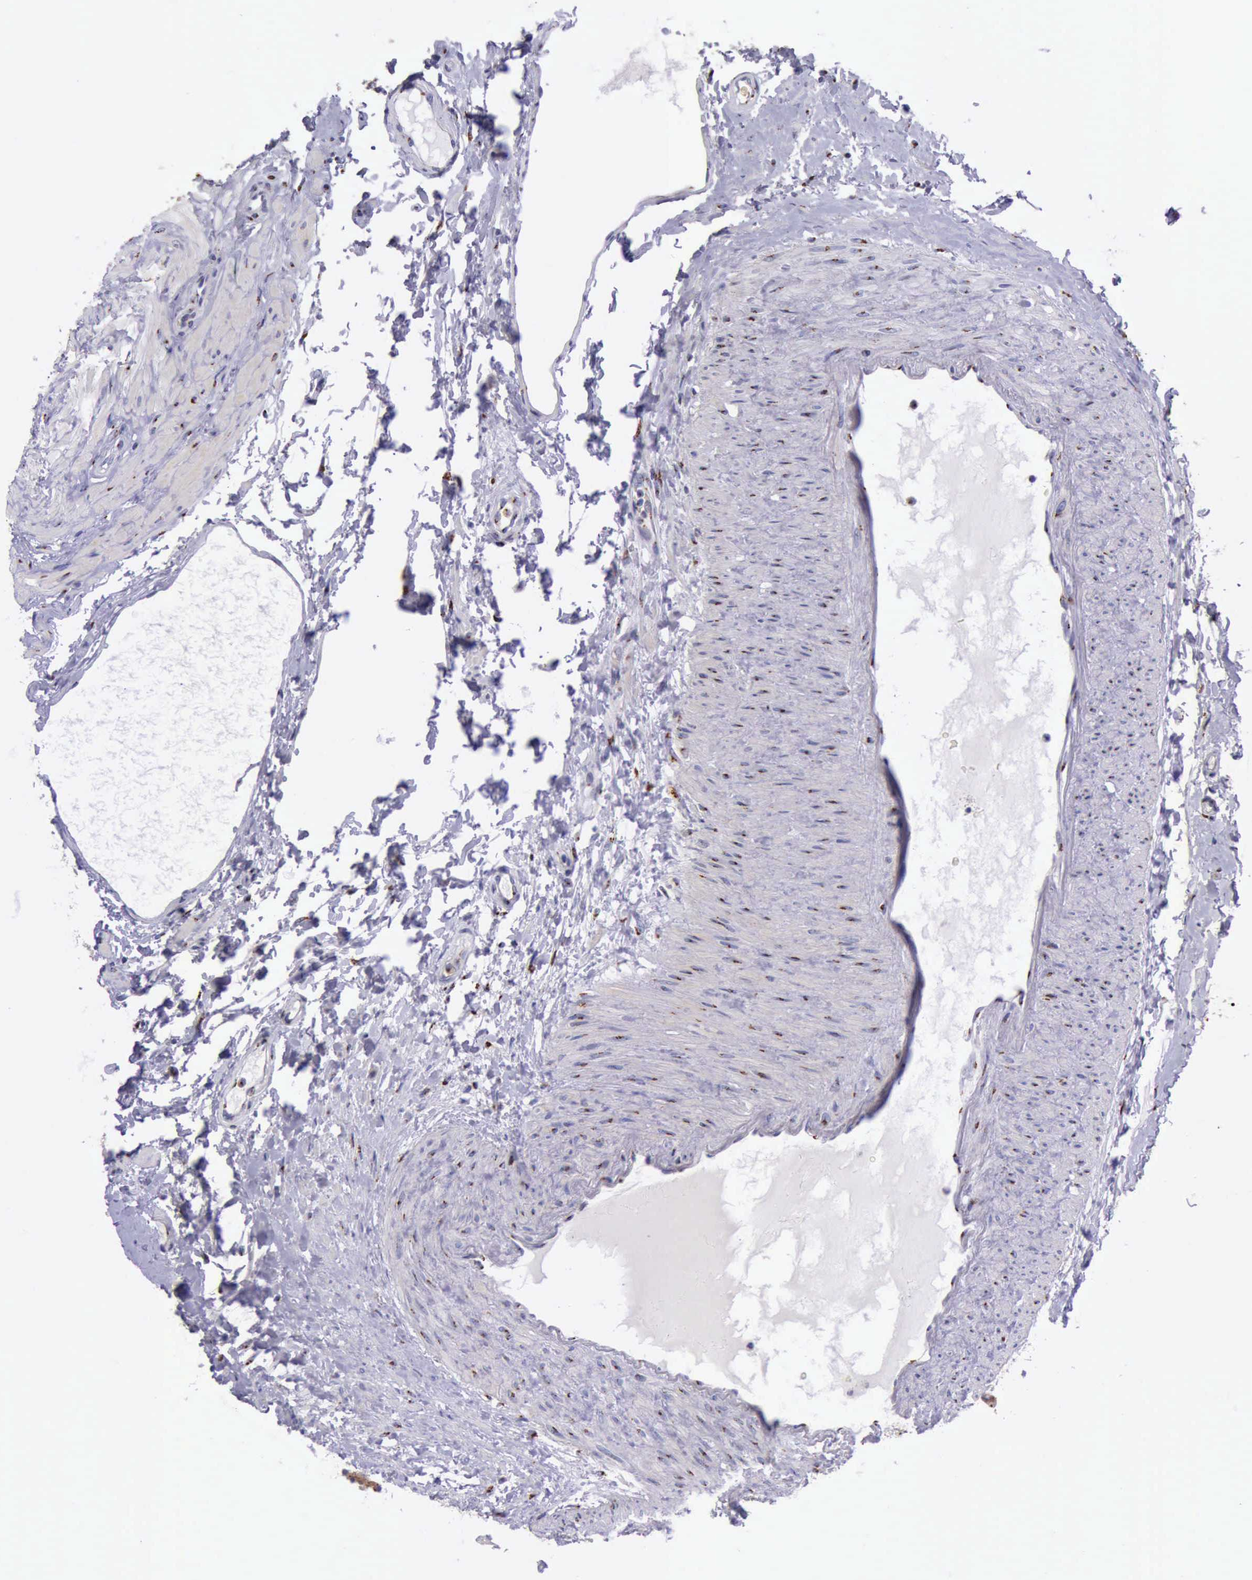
{"staining": {"intensity": "strong", "quantity": ">75%", "location": "cytoplasmic/membranous"}, "tissue": "epididymis", "cell_type": "Glandular cells", "image_type": "normal", "snomed": [{"axis": "morphology", "description": "Normal tissue, NOS"}, {"axis": "topography", "description": "Epididymis"}], "caption": "IHC of unremarkable epididymis demonstrates high levels of strong cytoplasmic/membranous expression in approximately >75% of glandular cells. The protein is shown in brown color, while the nuclei are stained blue.", "gene": "GOLGA5", "patient": {"sex": "male", "age": 68}}